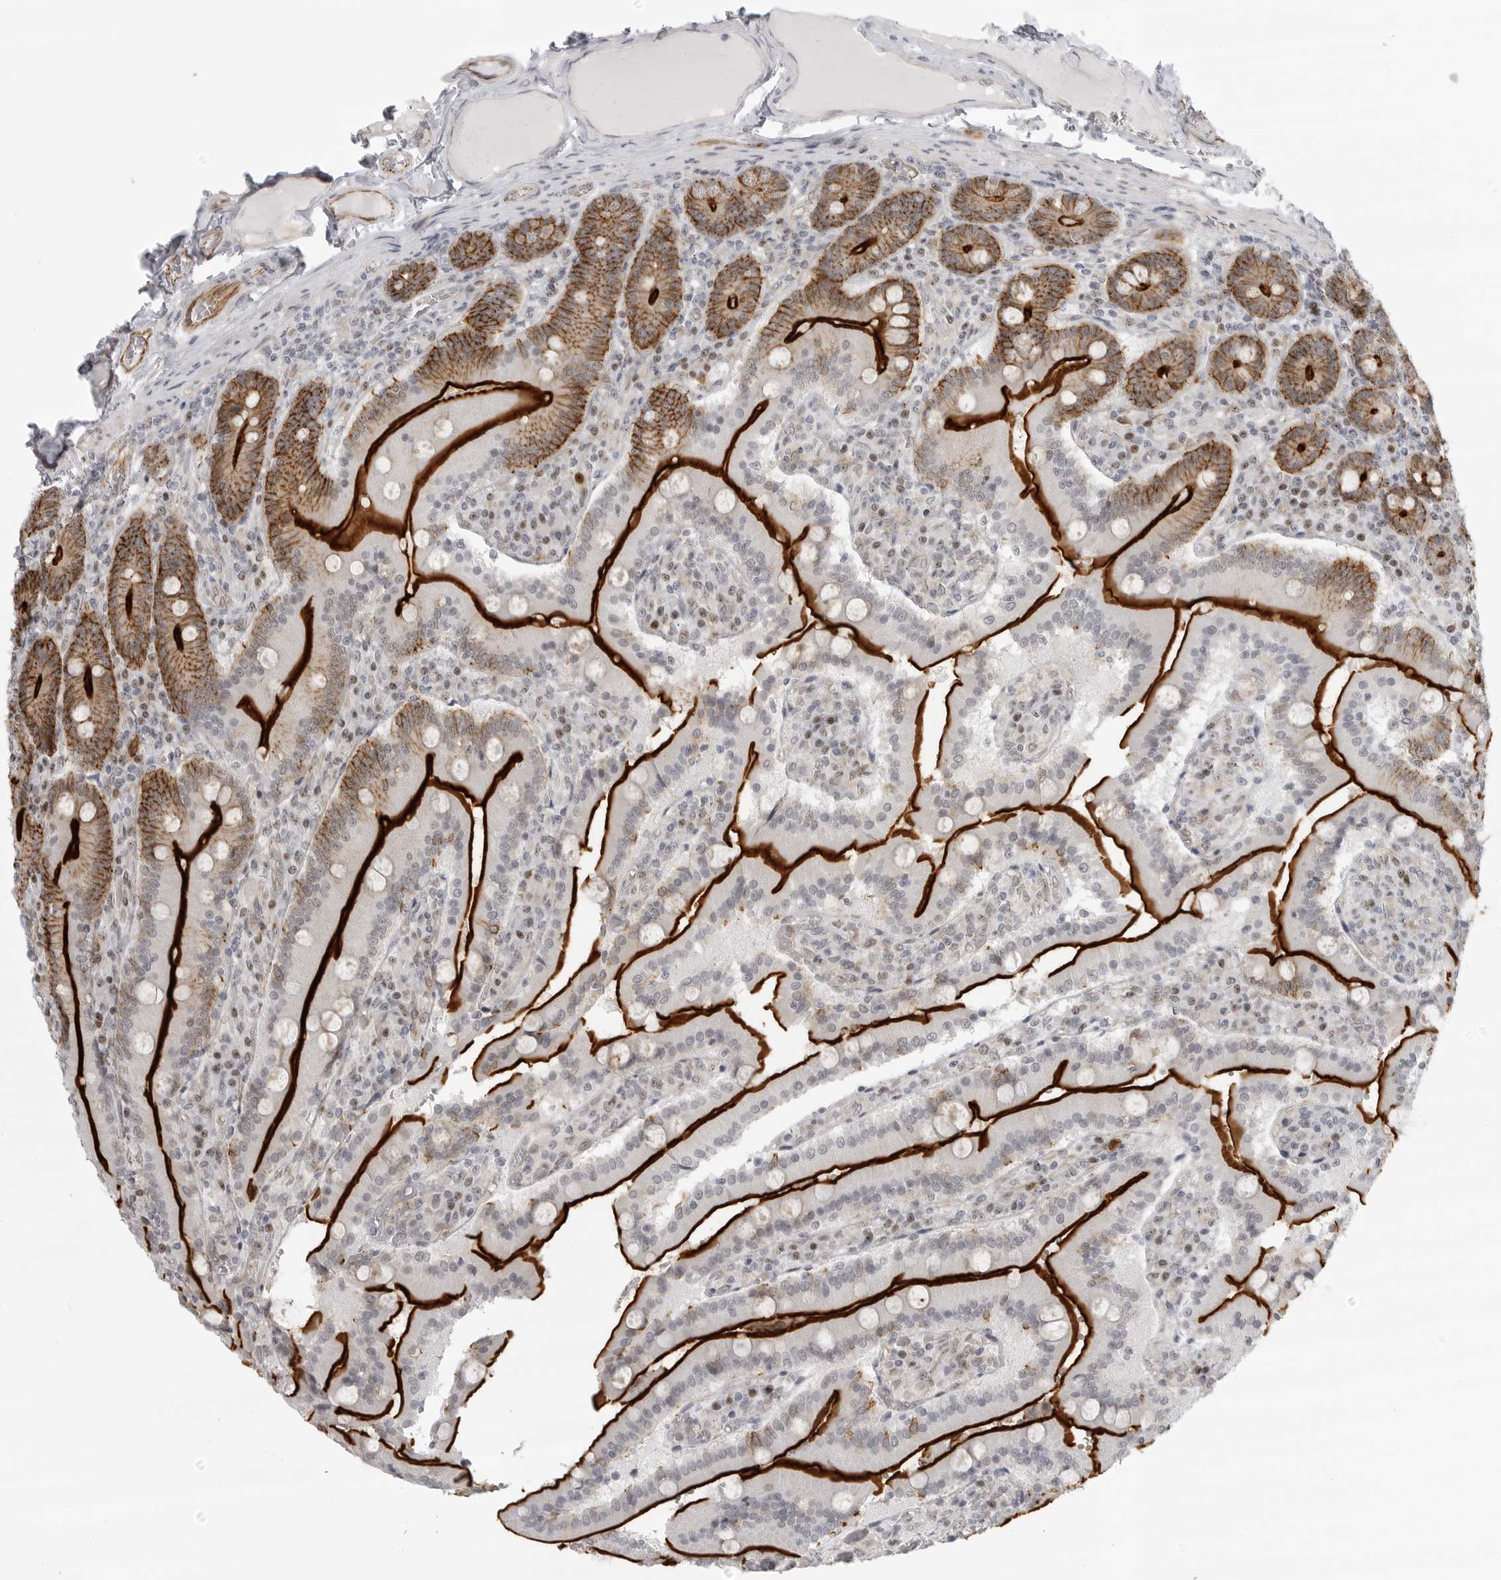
{"staining": {"intensity": "strong", "quantity": ">75%", "location": "cytoplasmic/membranous"}, "tissue": "duodenum", "cell_type": "Glandular cells", "image_type": "normal", "snomed": [{"axis": "morphology", "description": "Normal tissue, NOS"}, {"axis": "topography", "description": "Duodenum"}], "caption": "A brown stain shows strong cytoplasmic/membranous staining of a protein in glandular cells of unremarkable duodenum. Using DAB (3,3'-diaminobenzidine) (brown) and hematoxylin (blue) stains, captured at high magnification using brightfield microscopy.", "gene": "CEP295NL", "patient": {"sex": "female", "age": 62}}